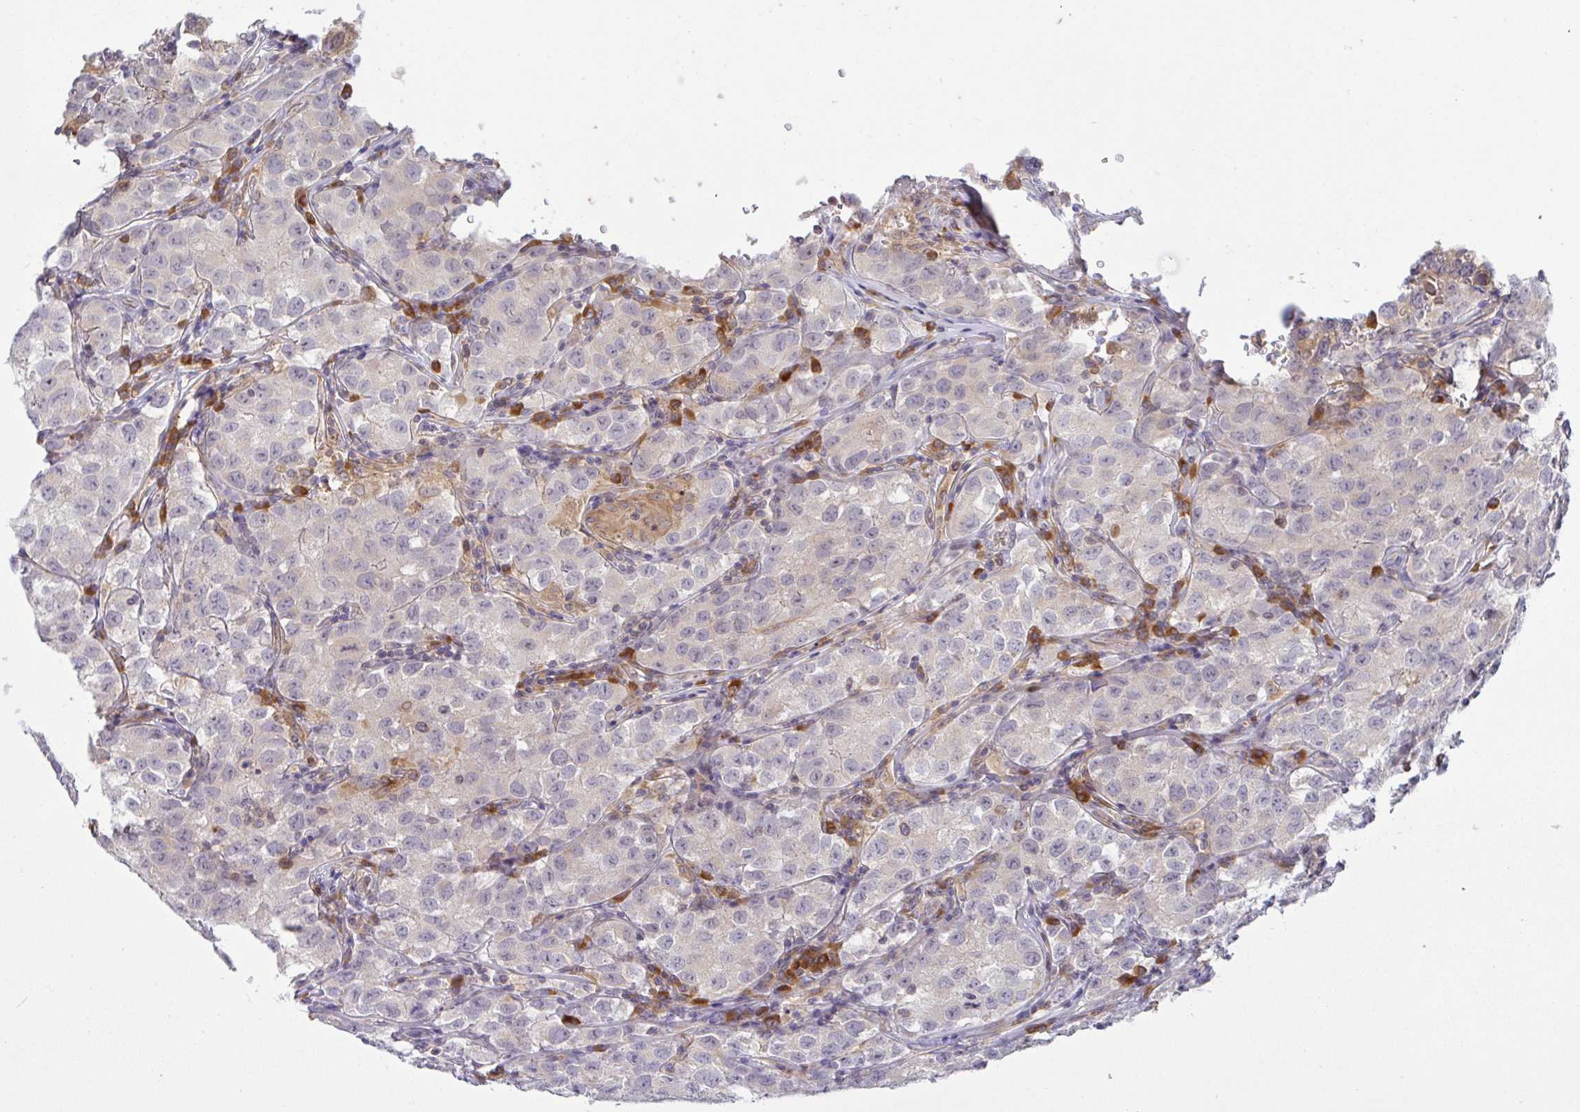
{"staining": {"intensity": "negative", "quantity": "none", "location": "none"}, "tissue": "testis cancer", "cell_type": "Tumor cells", "image_type": "cancer", "snomed": [{"axis": "morphology", "description": "Seminoma, NOS"}, {"axis": "morphology", "description": "Carcinoma, Embryonal, NOS"}, {"axis": "topography", "description": "Testis"}], "caption": "Testis cancer was stained to show a protein in brown. There is no significant positivity in tumor cells.", "gene": "DERL2", "patient": {"sex": "male", "age": 43}}